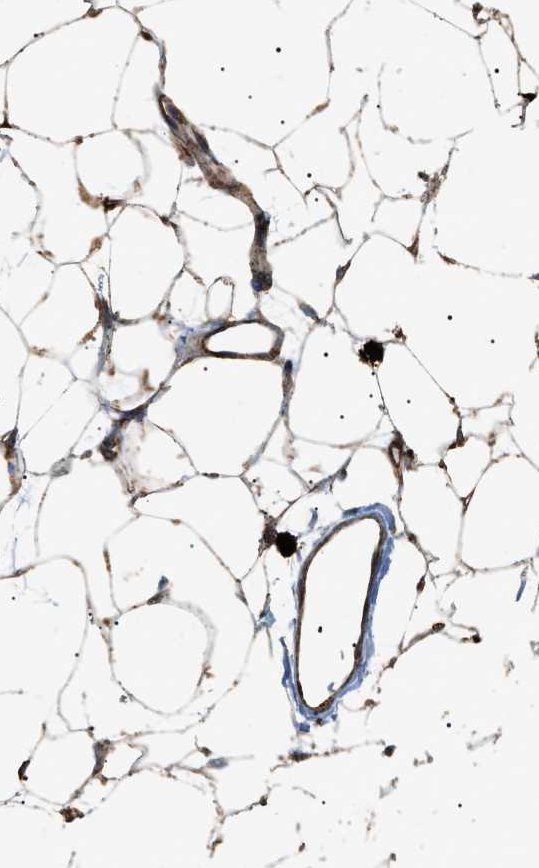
{"staining": {"intensity": "strong", "quantity": ">75%", "location": "cytoplasmic/membranous"}, "tissue": "adipose tissue", "cell_type": "Adipocytes", "image_type": "normal", "snomed": [{"axis": "morphology", "description": "Normal tissue, NOS"}, {"axis": "topography", "description": "Breast"}, {"axis": "topography", "description": "Soft tissue"}], "caption": "The histopathology image reveals staining of benign adipose tissue, revealing strong cytoplasmic/membranous protein positivity (brown color) within adipocytes. (brown staining indicates protein expression, while blue staining denotes nuclei).", "gene": "C1GALT1C1", "patient": {"sex": "female", "age": 75}}